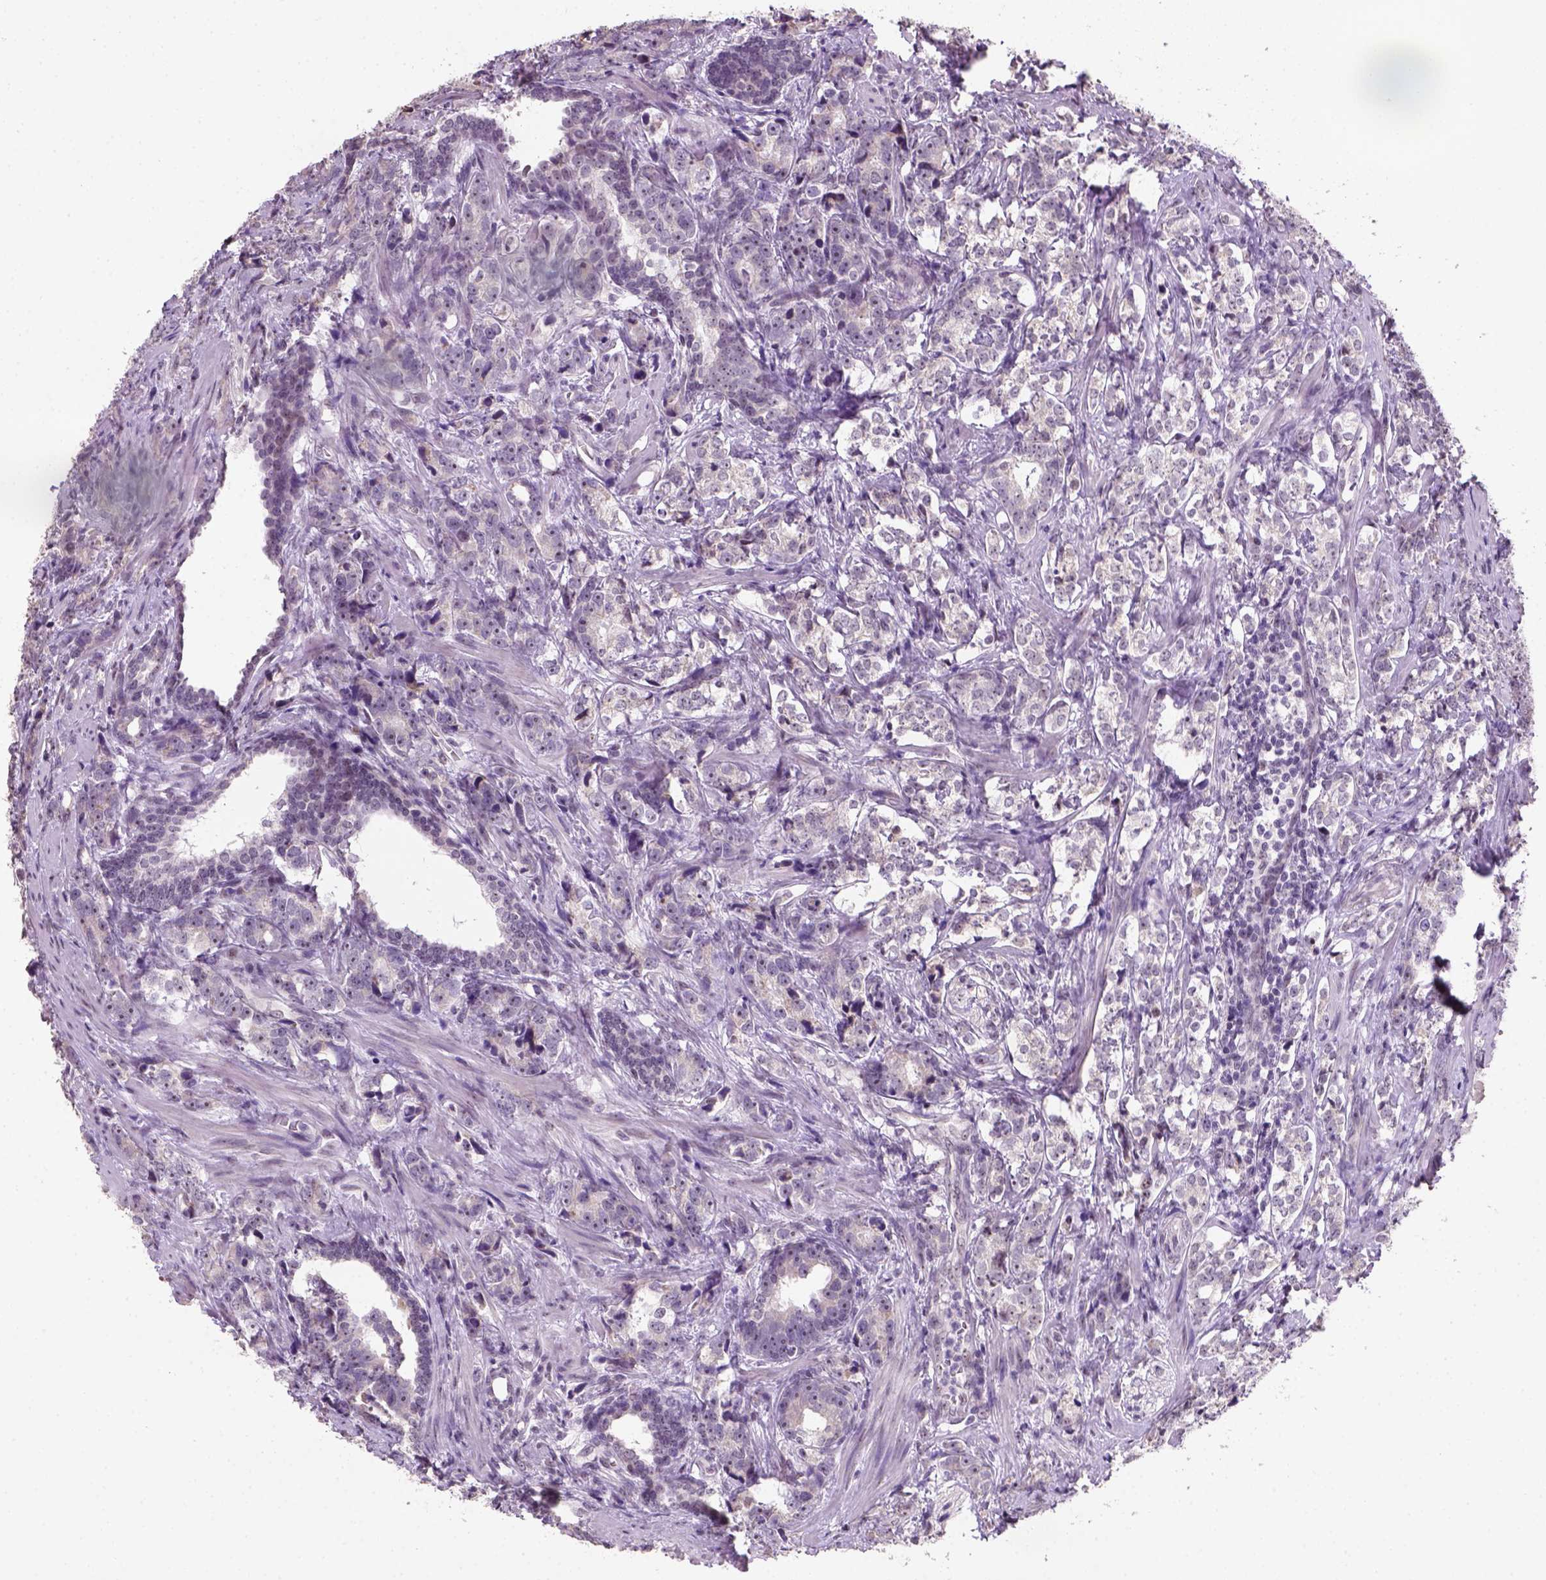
{"staining": {"intensity": "negative", "quantity": "none", "location": "none"}, "tissue": "prostate cancer", "cell_type": "Tumor cells", "image_type": "cancer", "snomed": [{"axis": "morphology", "description": "Adenocarcinoma, NOS"}, {"axis": "topography", "description": "Prostate and seminal vesicle, NOS"}], "caption": "The photomicrograph reveals no significant expression in tumor cells of prostate cancer (adenocarcinoma).", "gene": "DDX50", "patient": {"sex": "male", "age": 63}}